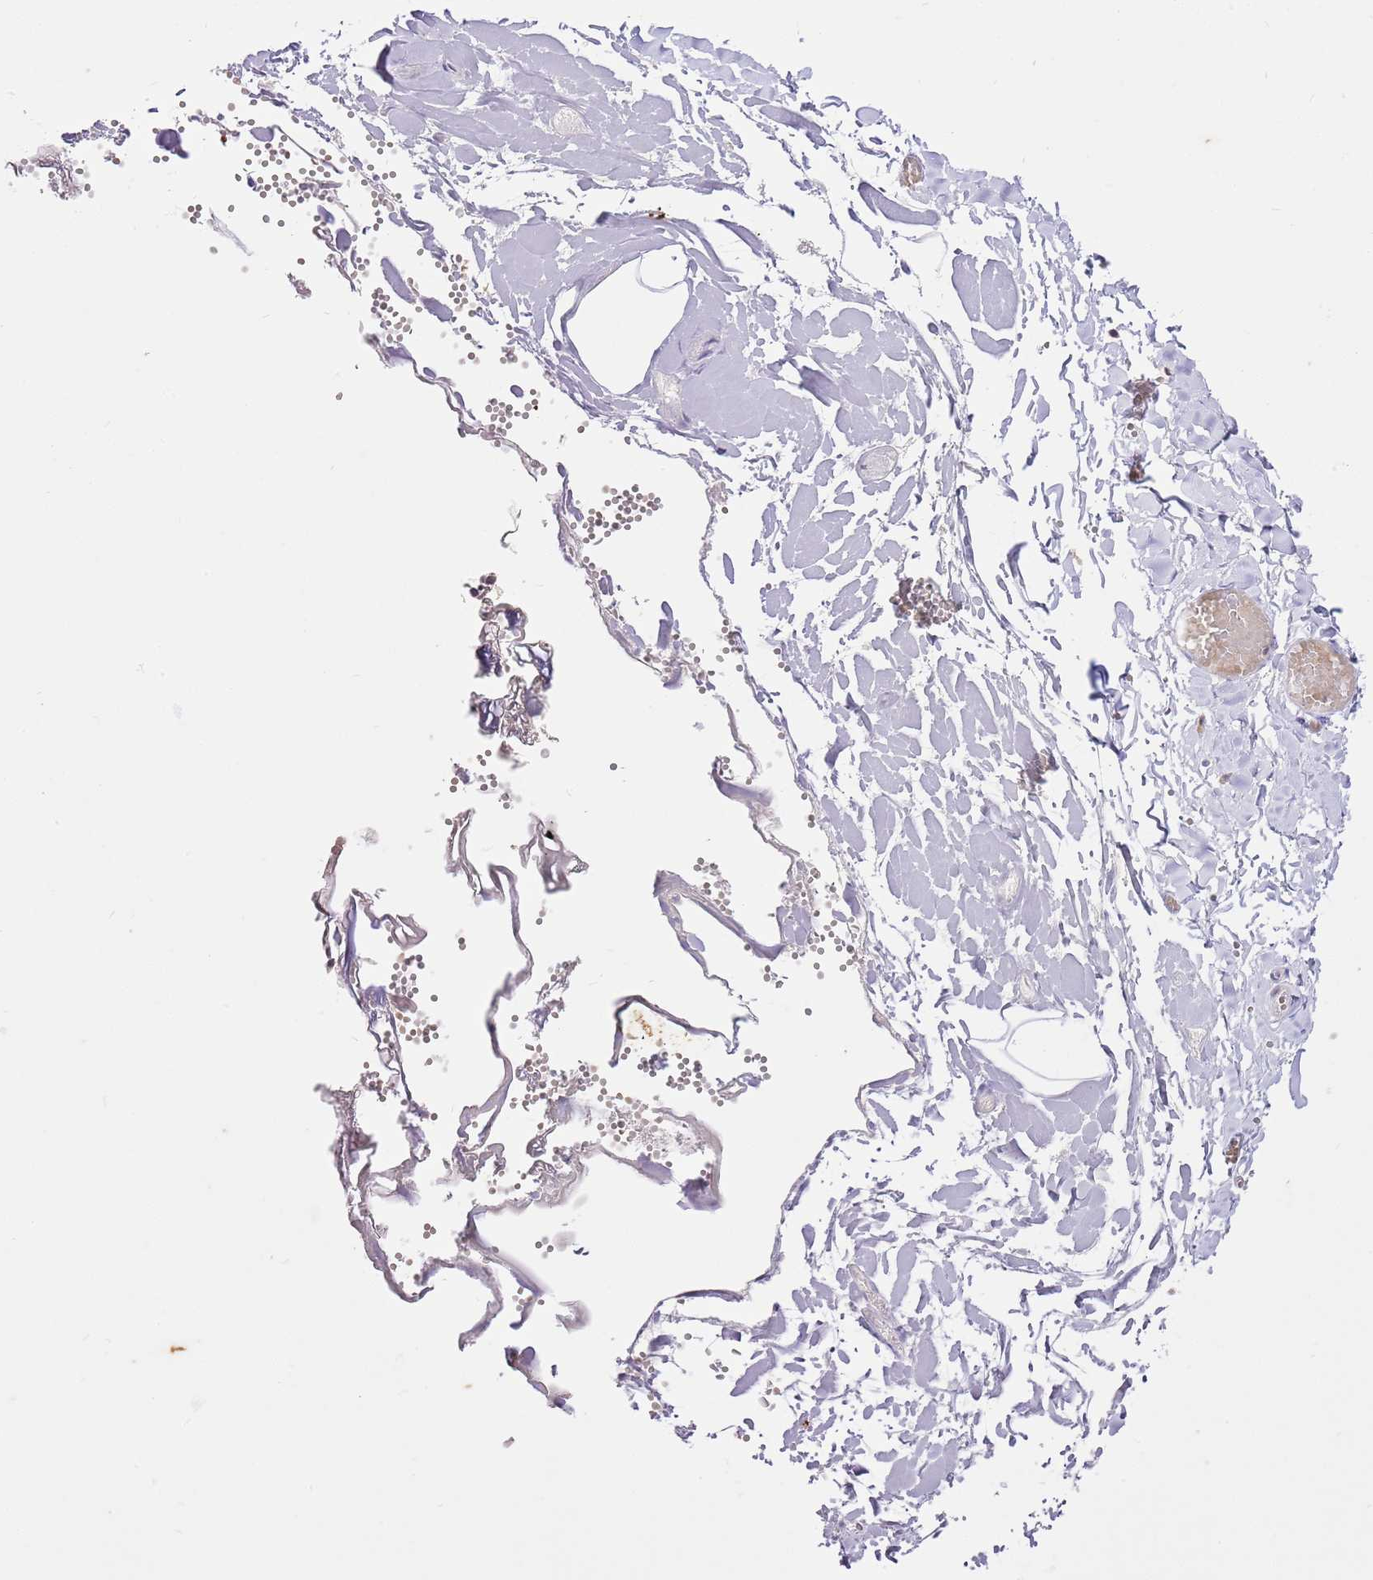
{"staining": {"intensity": "negative", "quantity": "none", "location": "none"}, "tissue": "adipose tissue", "cell_type": "Adipocytes", "image_type": "normal", "snomed": [{"axis": "morphology", "description": "Normal tissue, NOS"}, {"axis": "topography", "description": "Gallbladder"}, {"axis": "topography", "description": "Peripheral nerve tissue"}], "caption": "Immunohistochemical staining of normal human adipose tissue exhibits no significant positivity in adipocytes. Nuclei are stained in blue.", "gene": "RFK", "patient": {"sex": "male", "age": 38}}